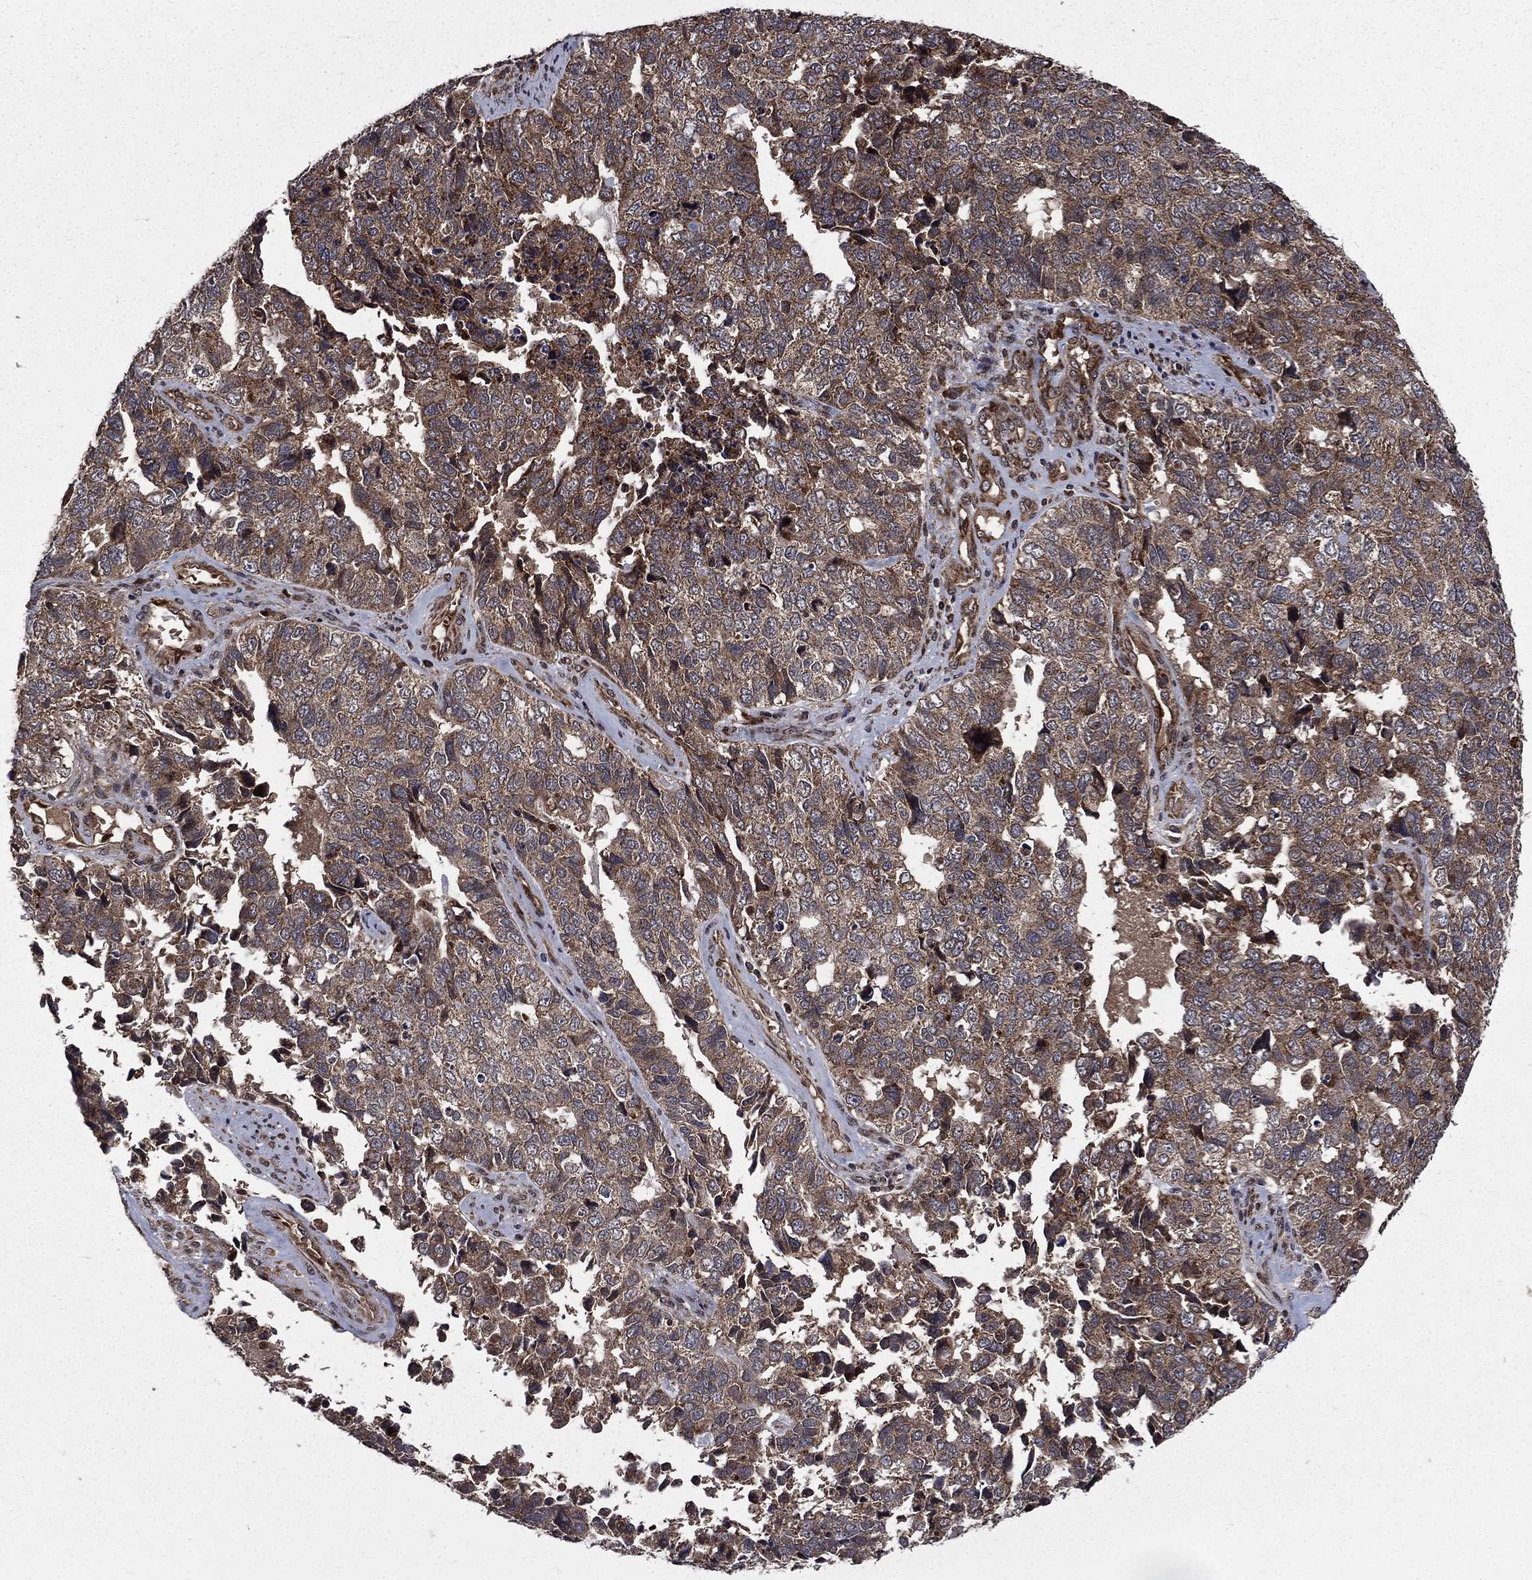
{"staining": {"intensity": "weak", "quantity": "25%-75%", "location": "cytoplasmic/membranous"}, "tissue": "cervical cancer", "cell_type": "Tumor cells", "image_type": "cancer", "snomed": [{"axis": "morphology", "description": "Squamous cell carcinoma, NOS"}, {"axis": "topography", "description": "Cervix"}], "caption": "DAB immunohistochemical staining of human cervical cancer shows weak cytoplasmic/membranous protein expression in about 25%-75% of tumor cells.", "gene": "LENG8", "patient": {"sex": "female", "age": 63}}